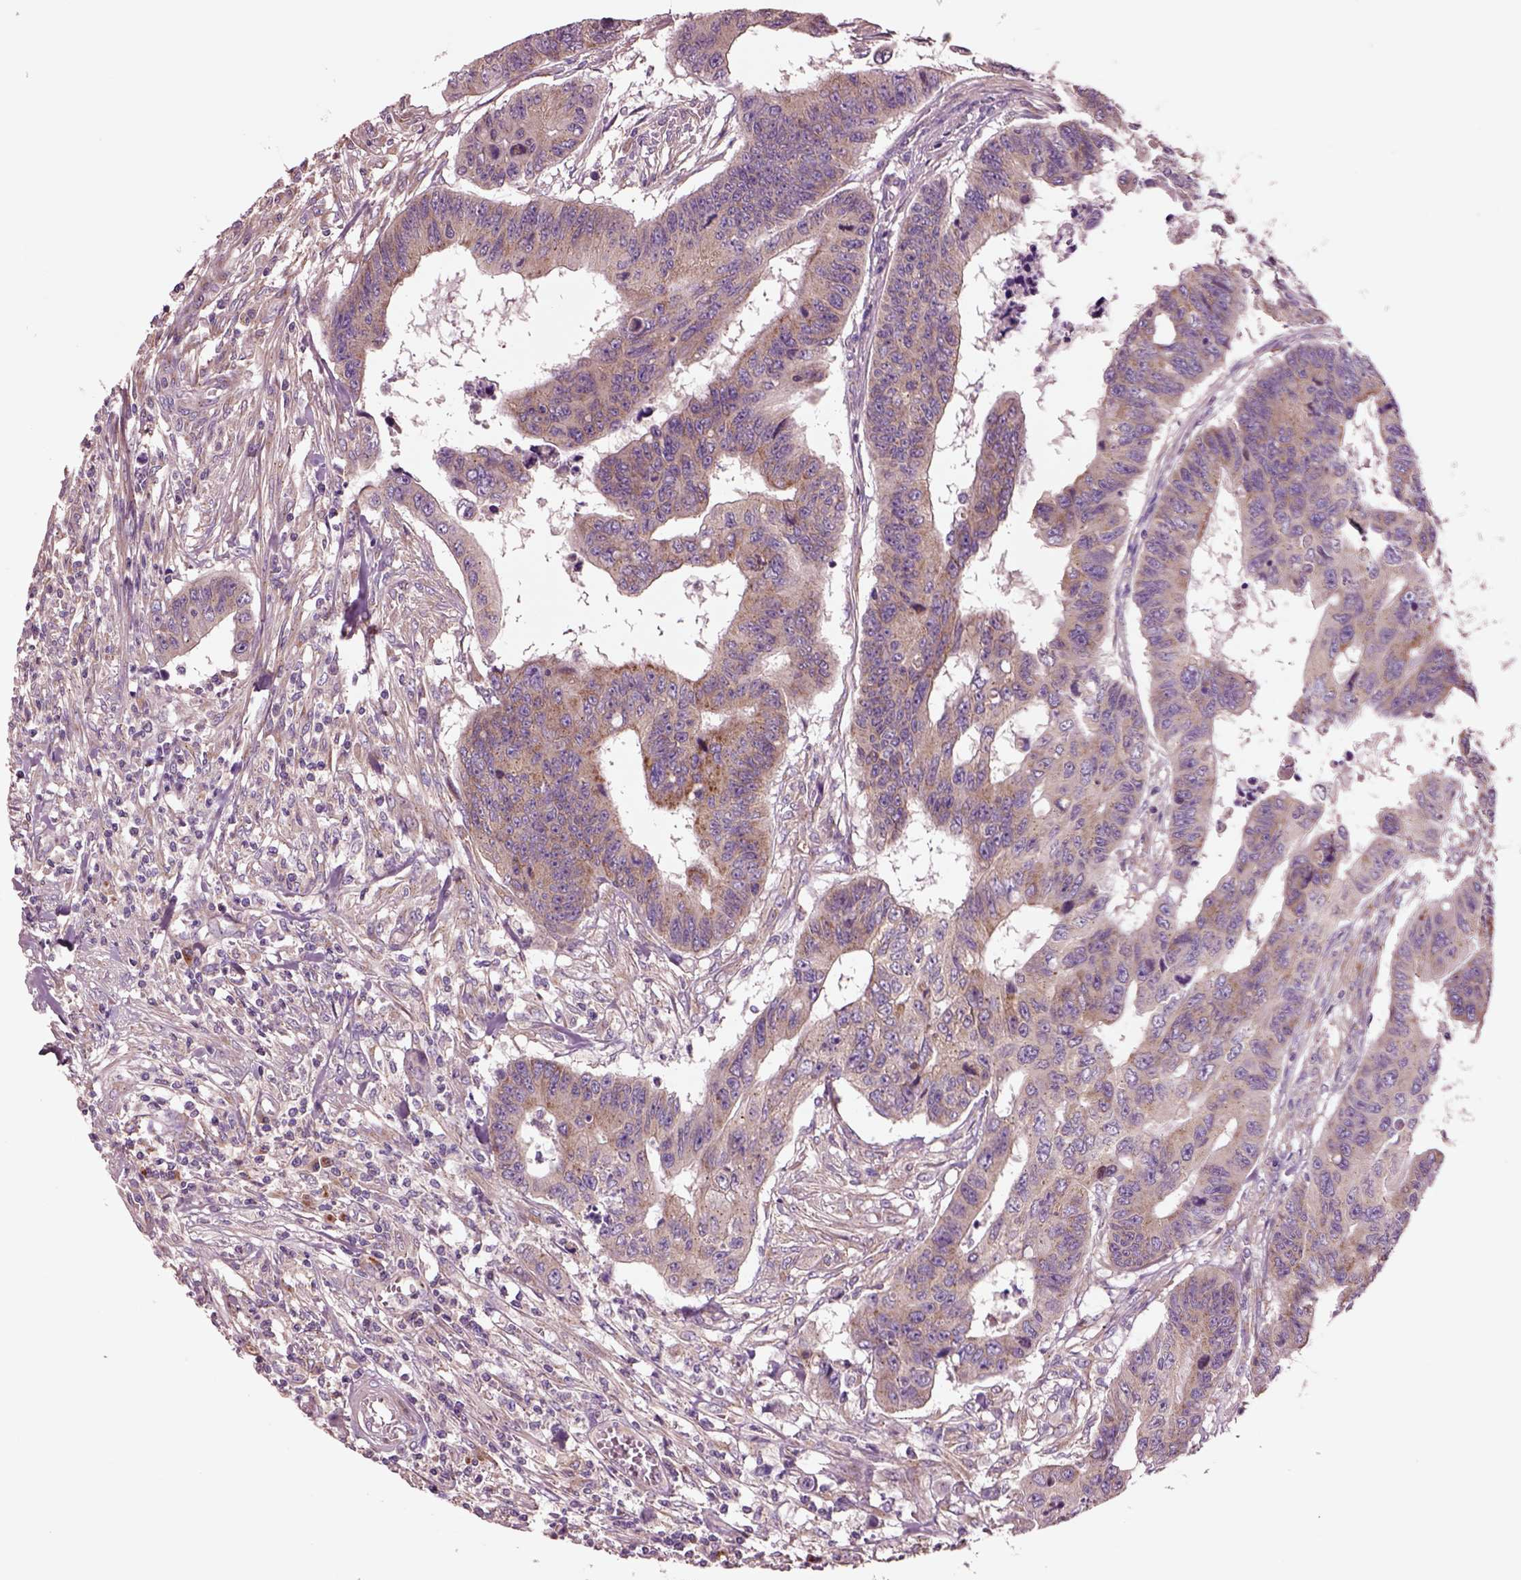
{"staining": {"intensity": "moderate", "quantity": ">75%", "location": "cytoplasmic/membranous"}, "tissue": "colorectal cancer", "cell_type": "Tumor cells", "image_type": "cancer", "snomed": [{"axis": "morphology", "description": "Adenocarcinoma, NOS"}, {"axis": "topography", "description": "Rectum"}], "caption": "Human colorectal adenocarcinoma stained for a protein (brown) exhibits moderate cytoplasmic/membranous positive expression in about >75% of tumor cells.", "gene": "SEC23A", "patient": {"sex": "female", "age": 85}}